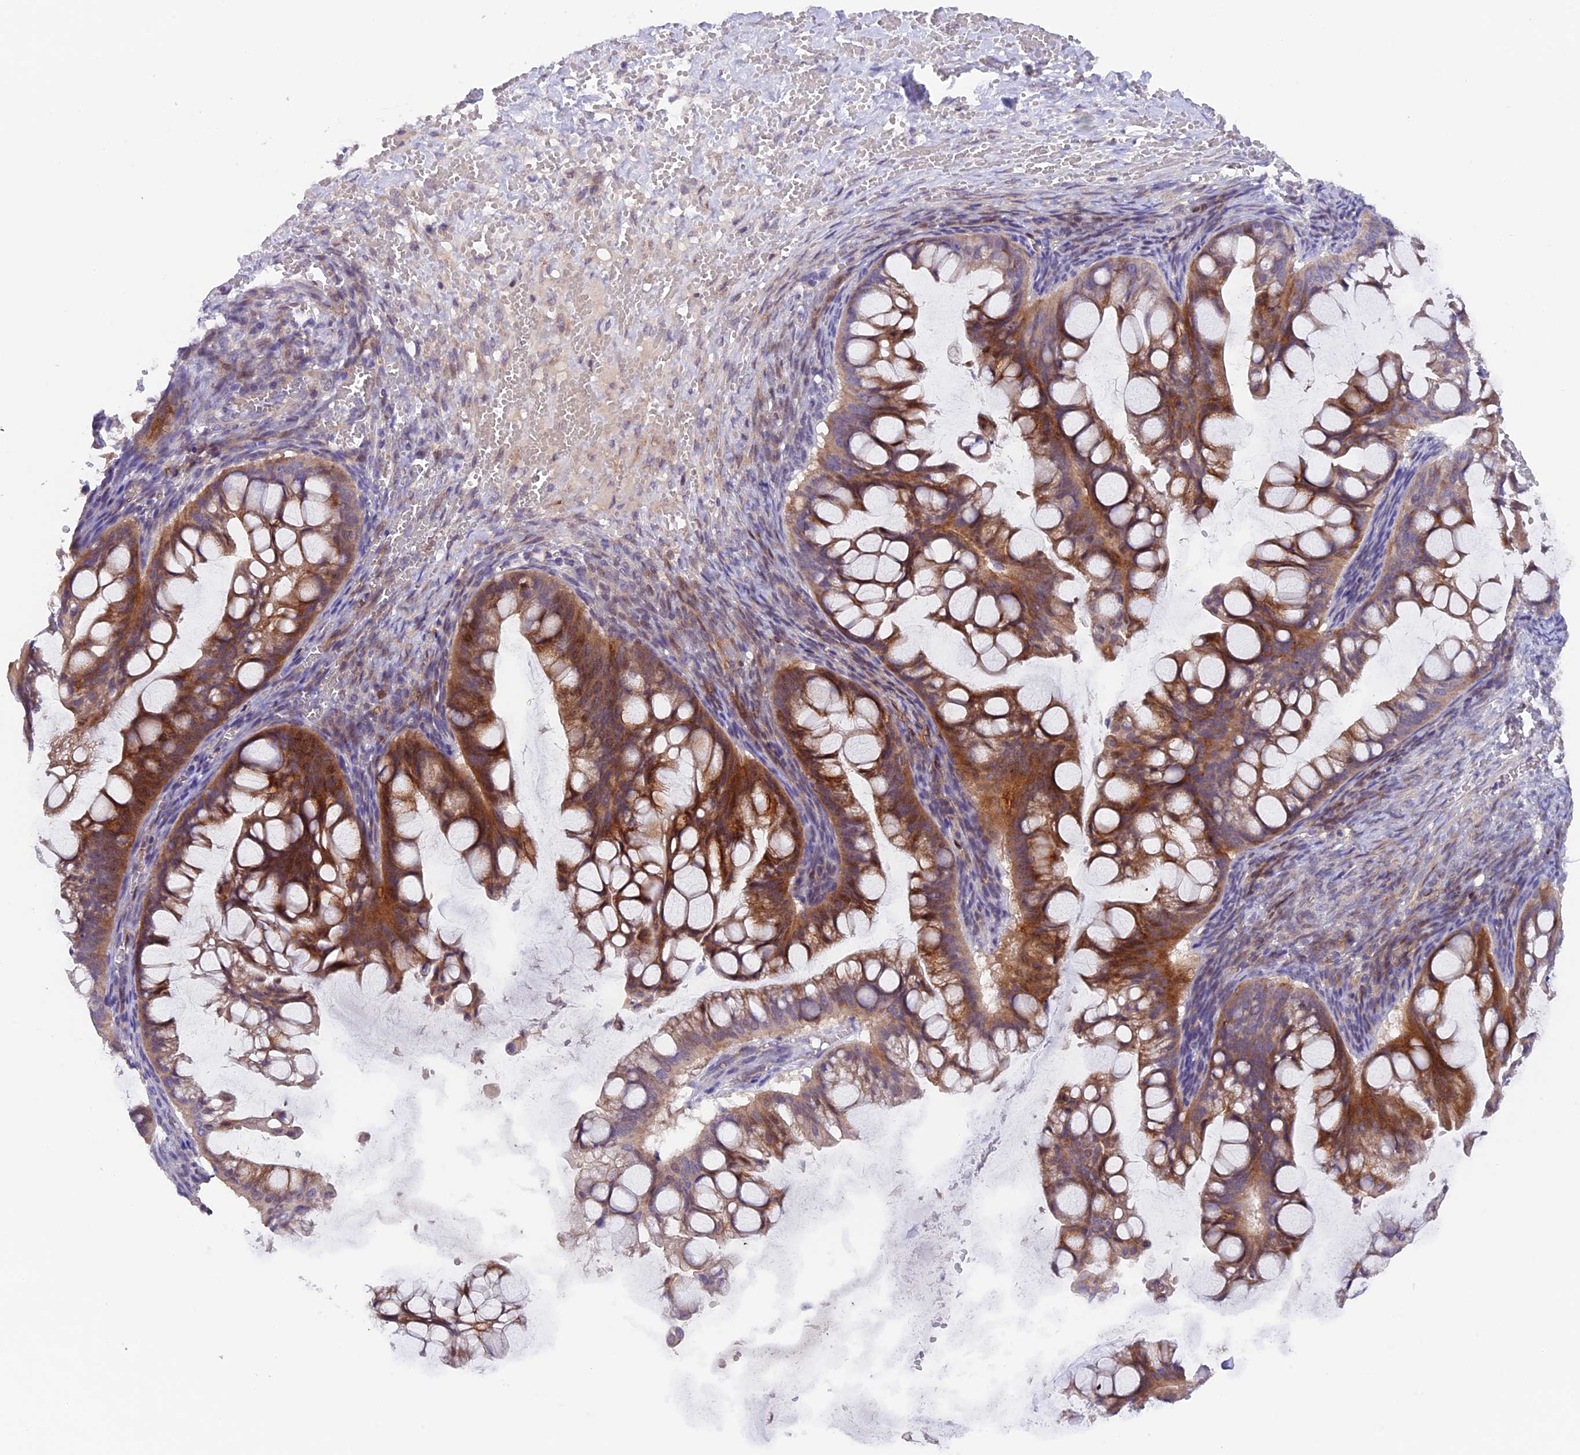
{"staining": {"intensity": "moderate", "quantity": ">75%", "location": "cytoplasmic/membranous"}, "tissue": "ovarian cancer", "cell_type": "Tumor cells", "image_type": "cancer", "snomed": [{"axis": "morphology", "description": "Cystadenocarcinoma, mucinous, NOS"}, {"axis": "topography", "description": "Ovary"}], "caption": "This is a histology image of IHC staining of ovarian cancer (mucinous cystadenocarcinoma), which shows moderate staining in the cytoplasmic/membranous of tumor cells.", "gene": "NCK2", "patient": {"sex": "female", "age": 73}}